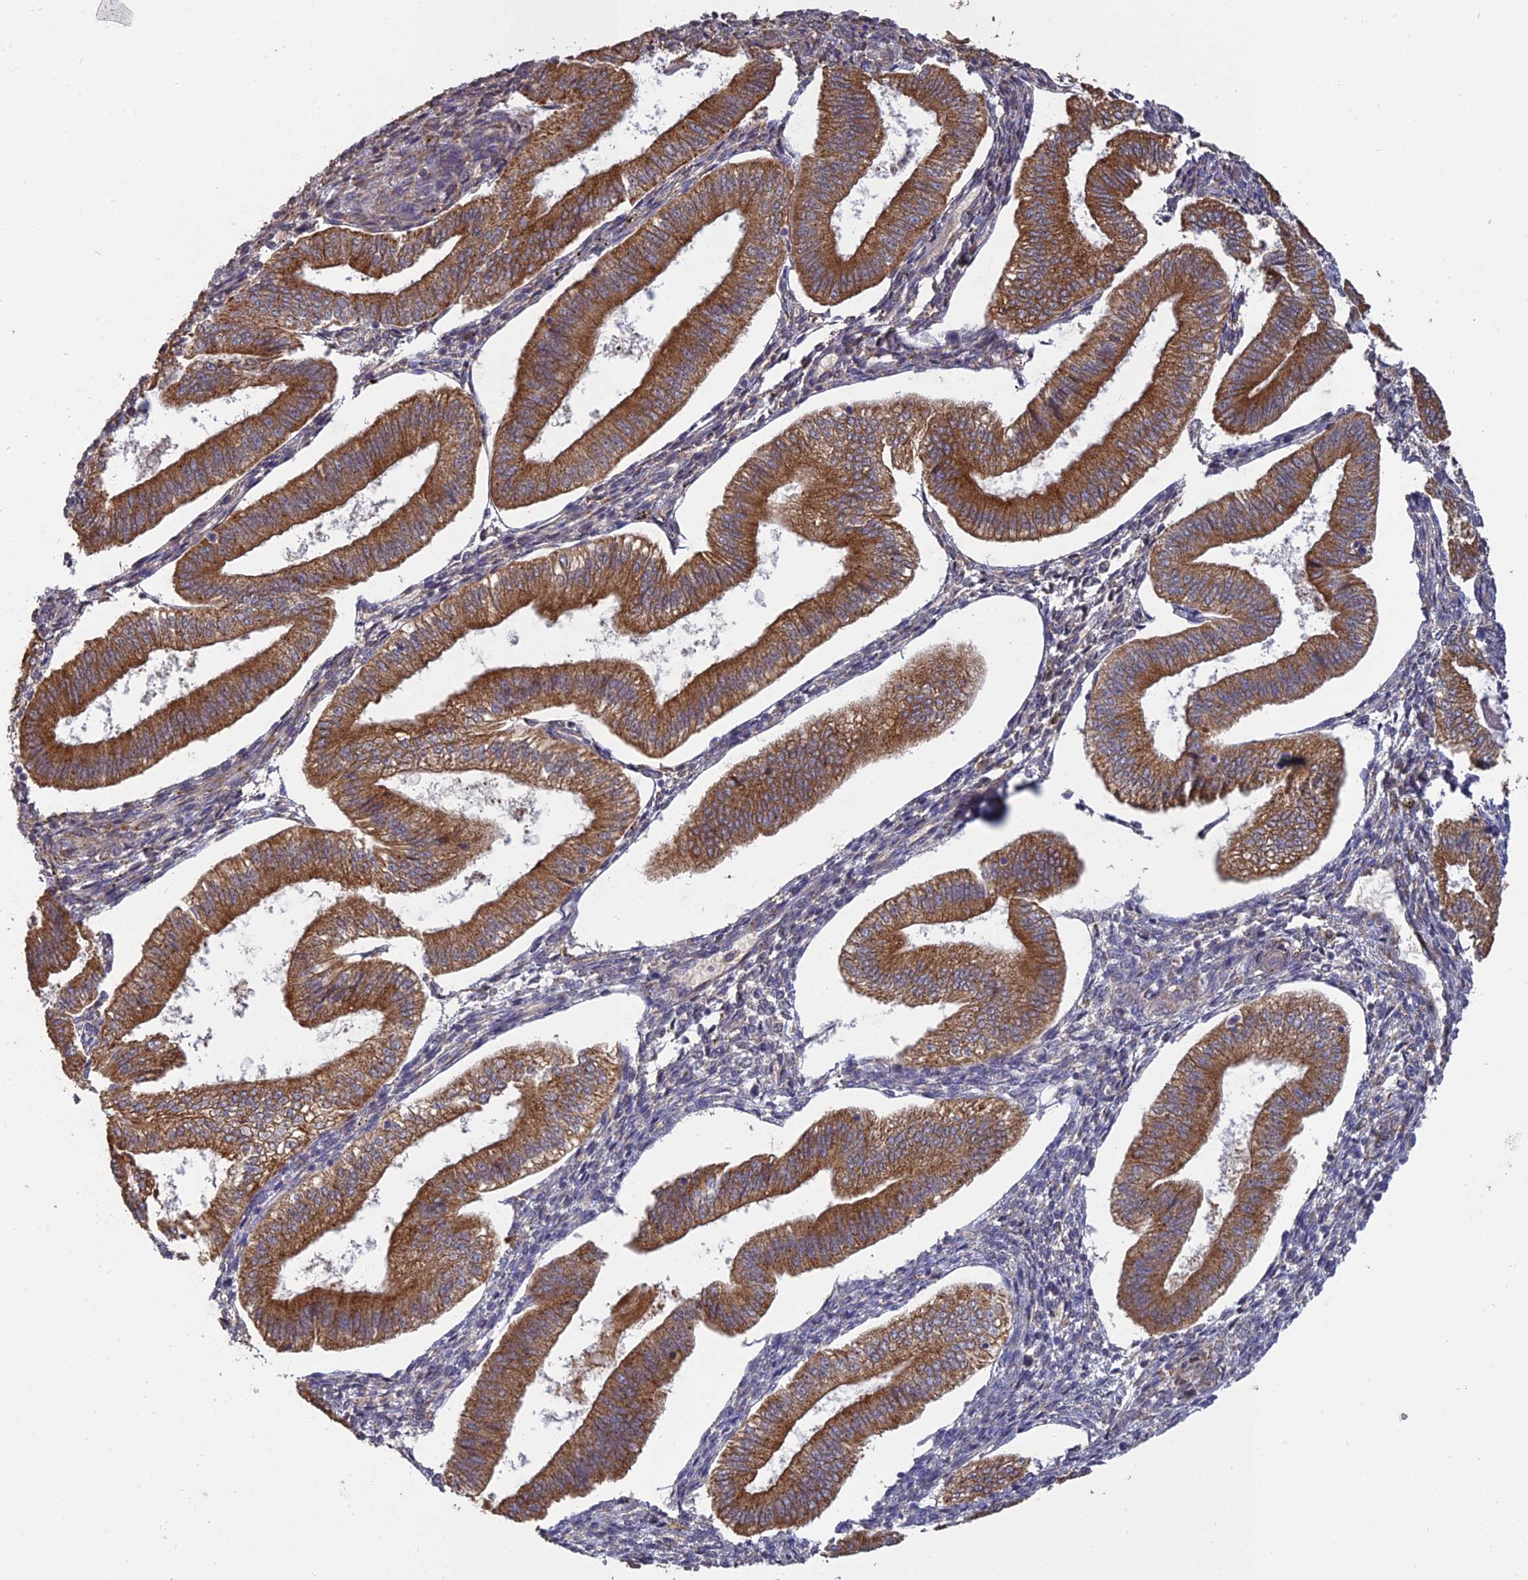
{"staining": {"intensity": "moderate", "quantity": "25%-75%", "location": "cytoplasmic/membranous"}, "tissue": "endometrium", "cell_type": "Cells in endometrial stroma", "image_type": "normal", "snomed": [{"axis": "morphology", "description": "Normal tissue, NOS"}, {"axis": "topography", "description": "Endometrium"}], "caption": "Protein staining of benign endometrium demonstrates moderate cytoplasmic/membranous expression in approximately 25%-75% of cells in endometrial stroma. The protein of interest is stained brown, and the nuclei are stained in blue (DAB IHC with brightfield microscopy, high magnification).", "gene": "PPIC", "patient": {"sex": "female", "age": 34}}